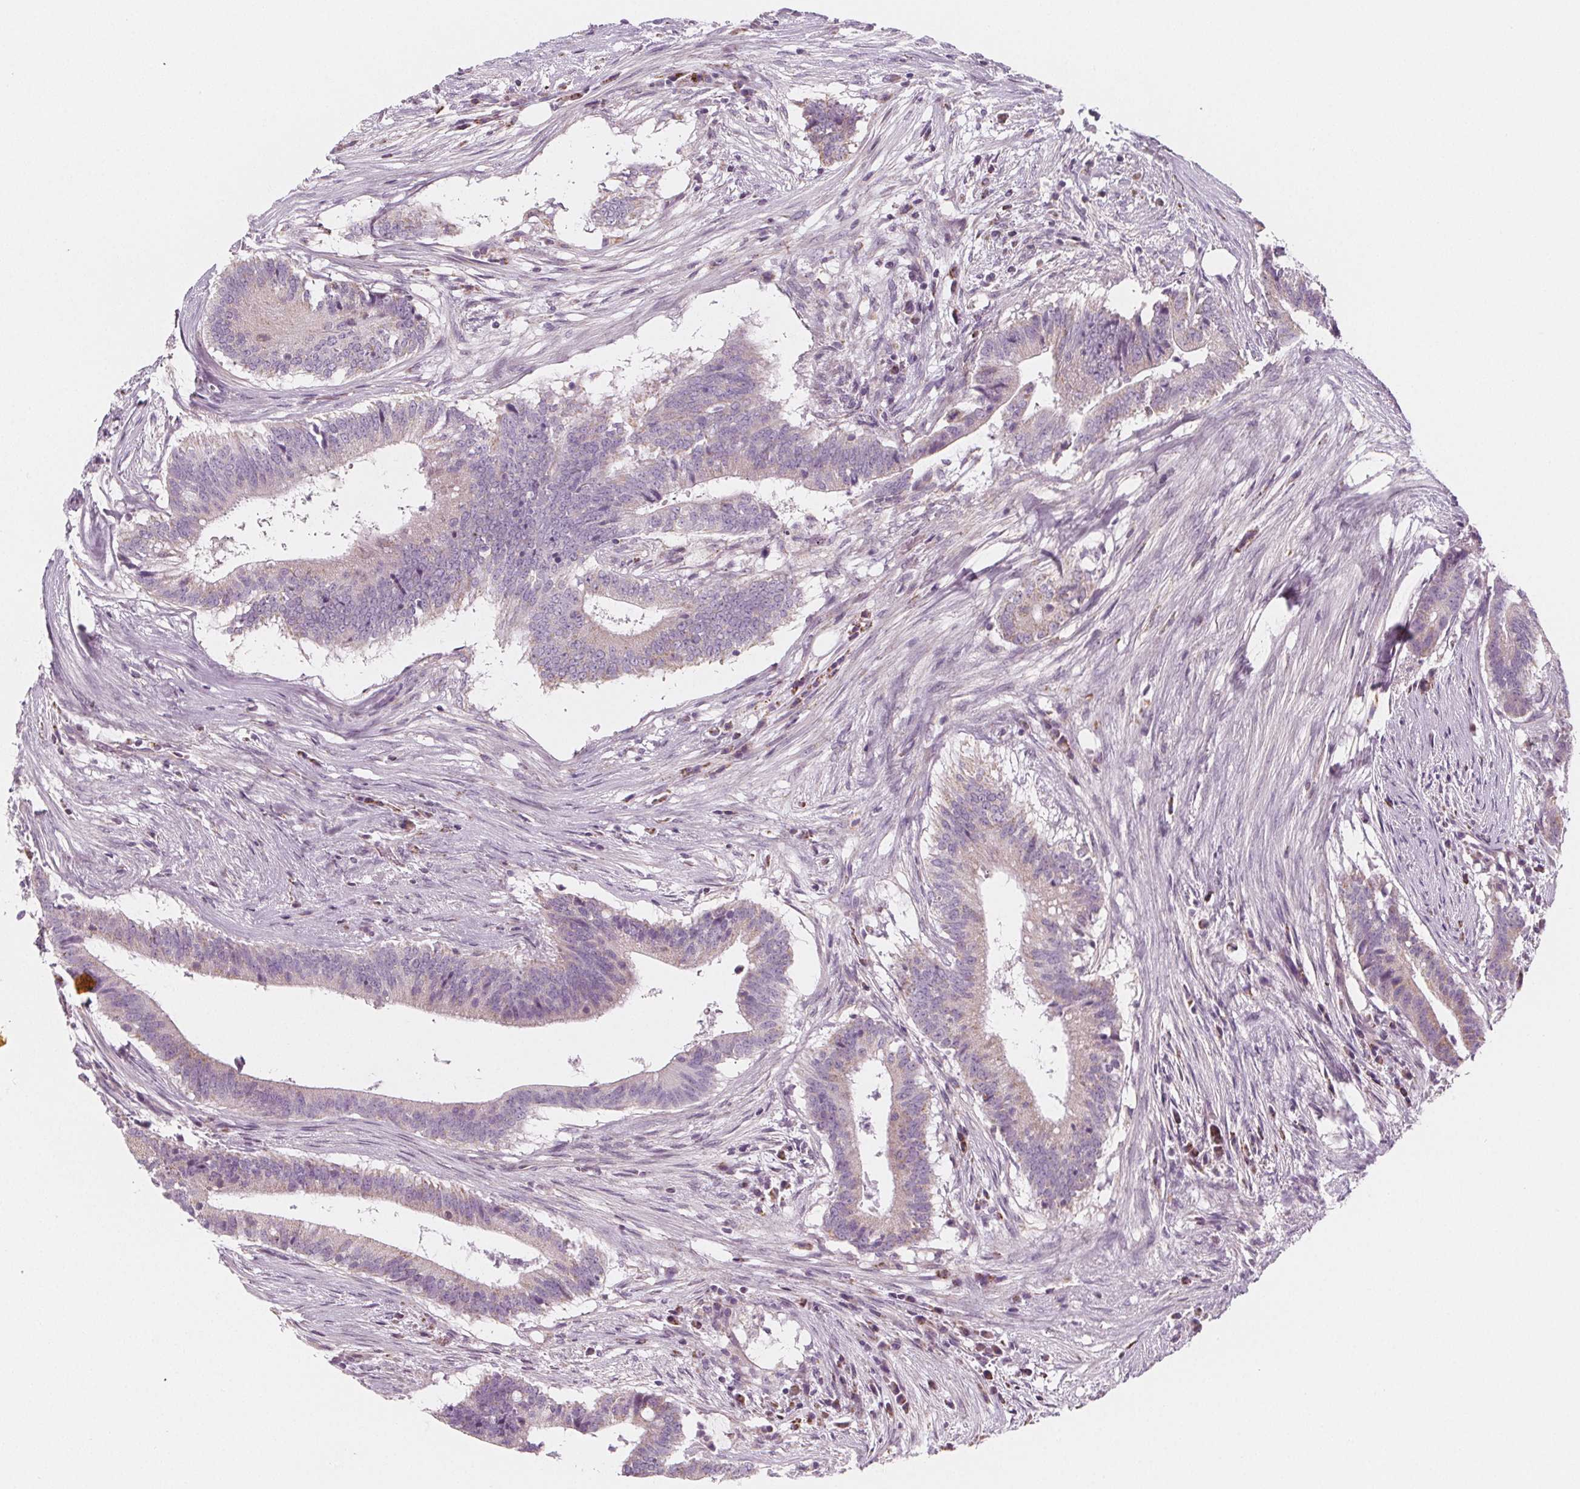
{"staining": {"intensity": "weak", "quantity": "<25%", "location": "cytoplasmic/membranous"}, "tissue": "colorectal cancer", "cell_type": "Tumor cells", "image_type": "cancer", "snomed": [{"axis": "morphology", "description": "Adenocarcinoma, NOS"}, {"axis": "topography", "description": "Colon"}], "caption": "Protein analysis of colorectal adenocarcinoma shows no significant expression in tumor cells. The staining is performed using DAB (3,3'-diaminobenzidine) brown chromogen with nuclei counter-stained in using hematoxylin.", "gene": "IL17C", "patient": {"sex": "female", "age": 43}}